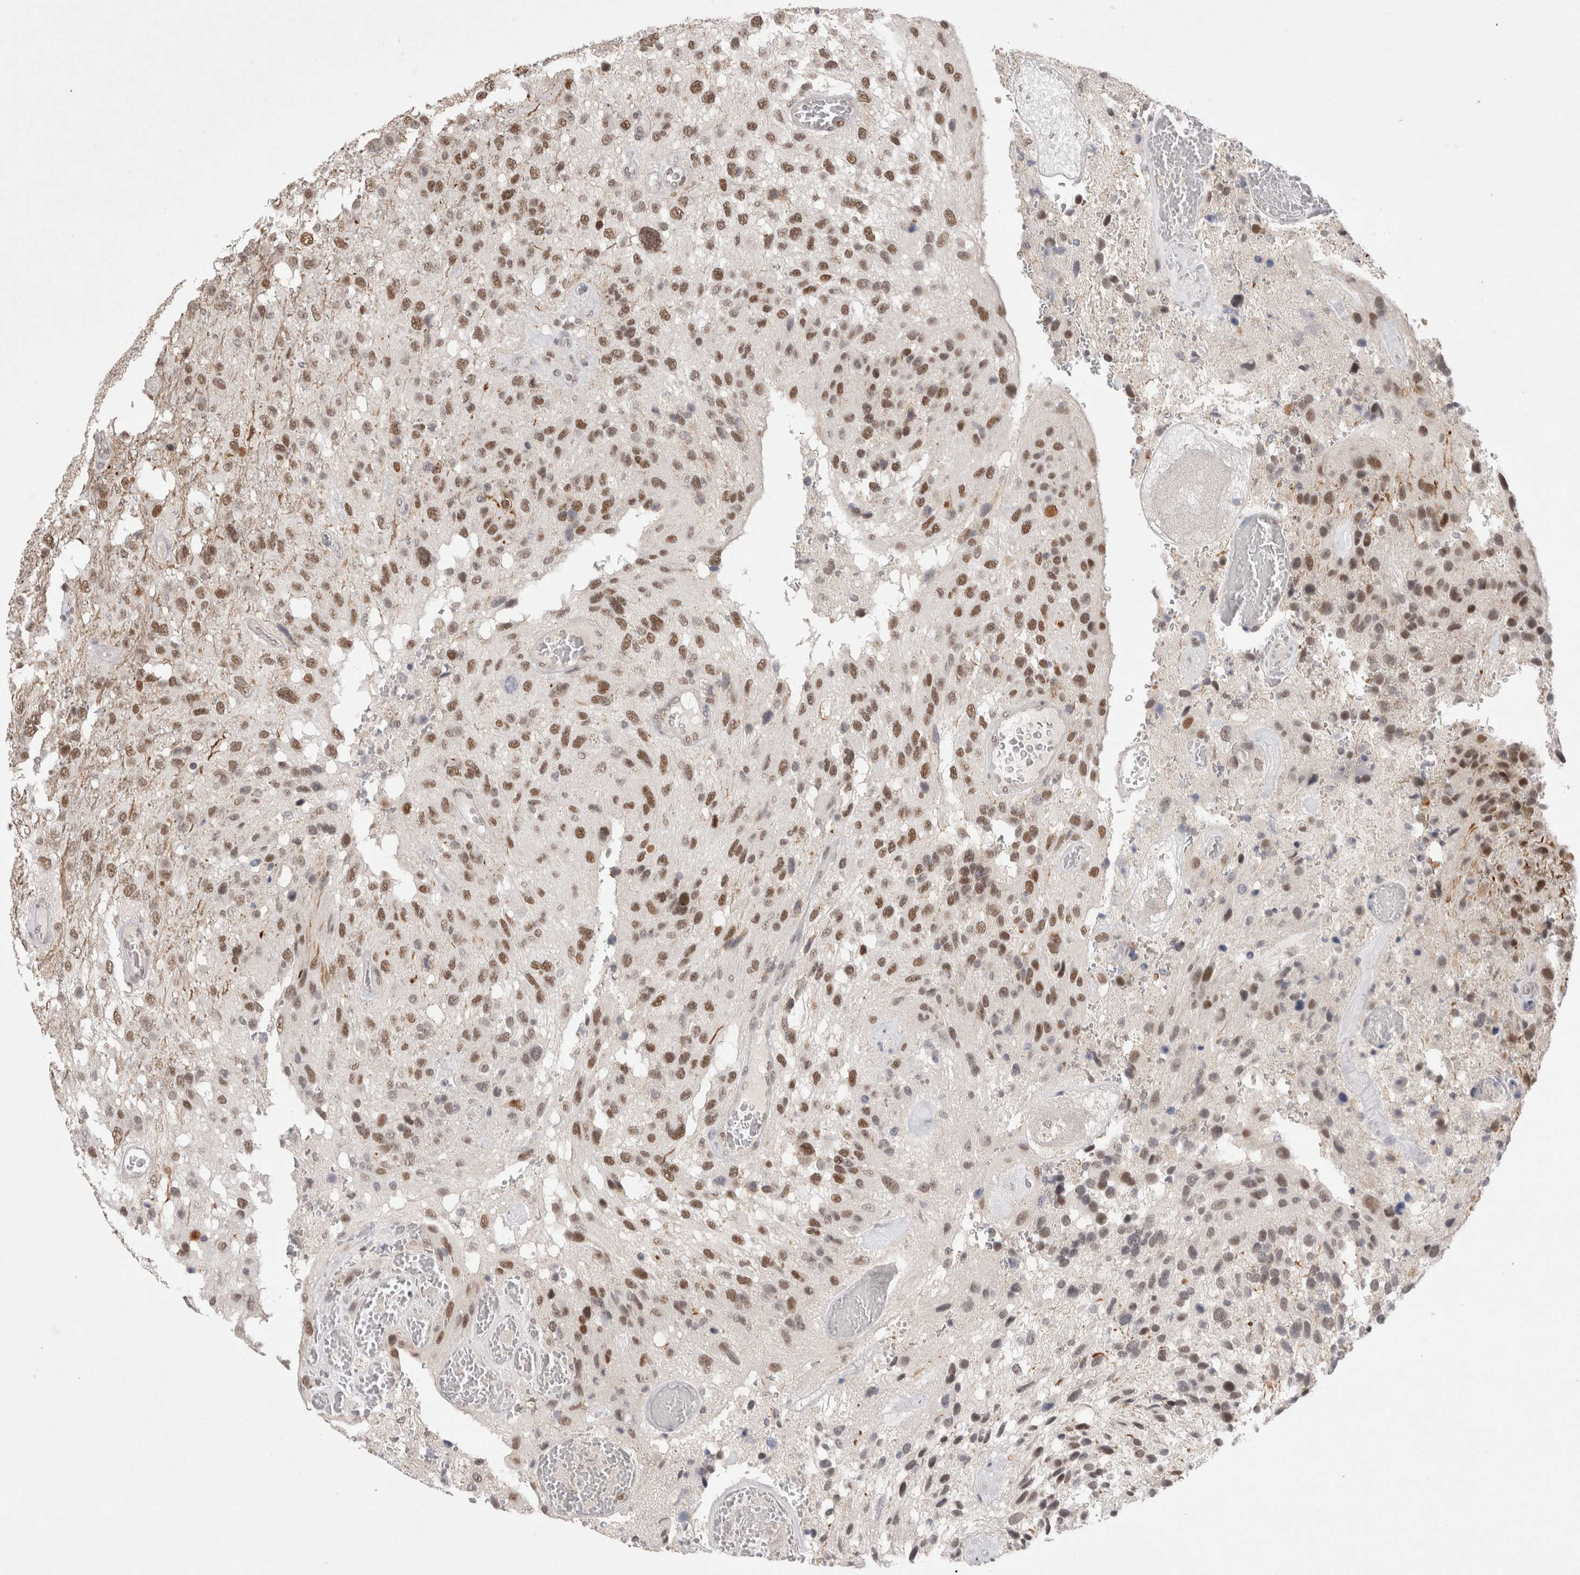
{"staining": {"intensity": "moderate", "quantity": ">75%", "location": "nuclear"}, "tissue": "glioma", "cell_type": "Tumor cells", "image_type": "cancer", "snomed": [{"axis": "morphology", "description": "Glioma, malignant, High grade"}, {"axis": "topography", "description": "Brain"}], "caption": "Protein staining of glioma tissue demonstrates moderate nuclear staining in about >75% of tumor cells.", "gene": "RECQL4", "patient": {"sex": "female", "age": 58}}